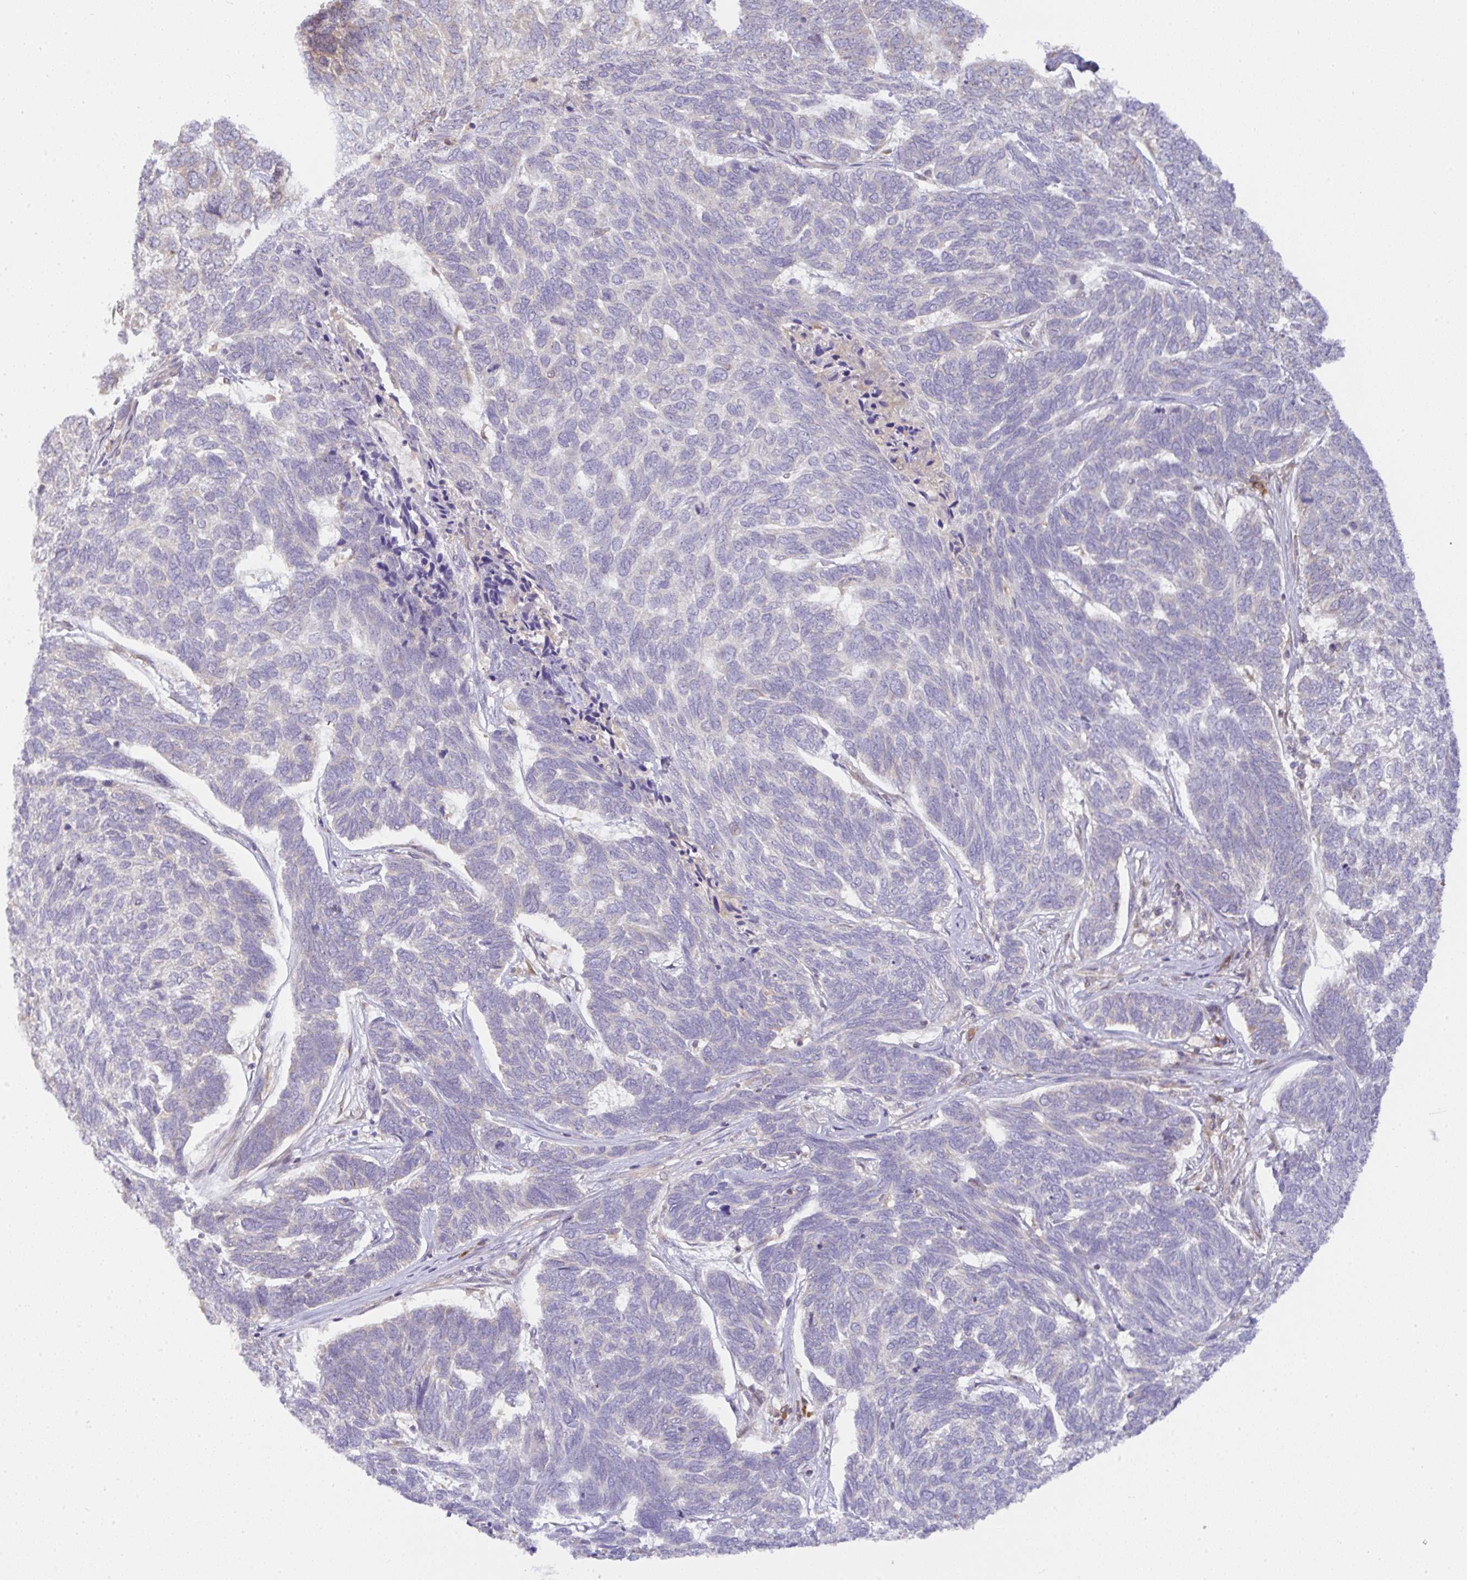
{"staining": {"intensity": "negative", "quantity": "none", "location": "none"}, "tissue": "skin cancer", "cell_type": "Tumor cells", "image_type": "cancer", "snomed": [{"axis": "morphology", "description": "Basal cell carcinoma"}, {"axis": "topography", "description": "Skin"}], "caption": "Basal cell carcinoma (skin) stained for a protein using immunohistochemistry (IHC) shows no positivity tumor cells.", "gene": "DERL2", "patient": {"sex": "female", "age": 65}}